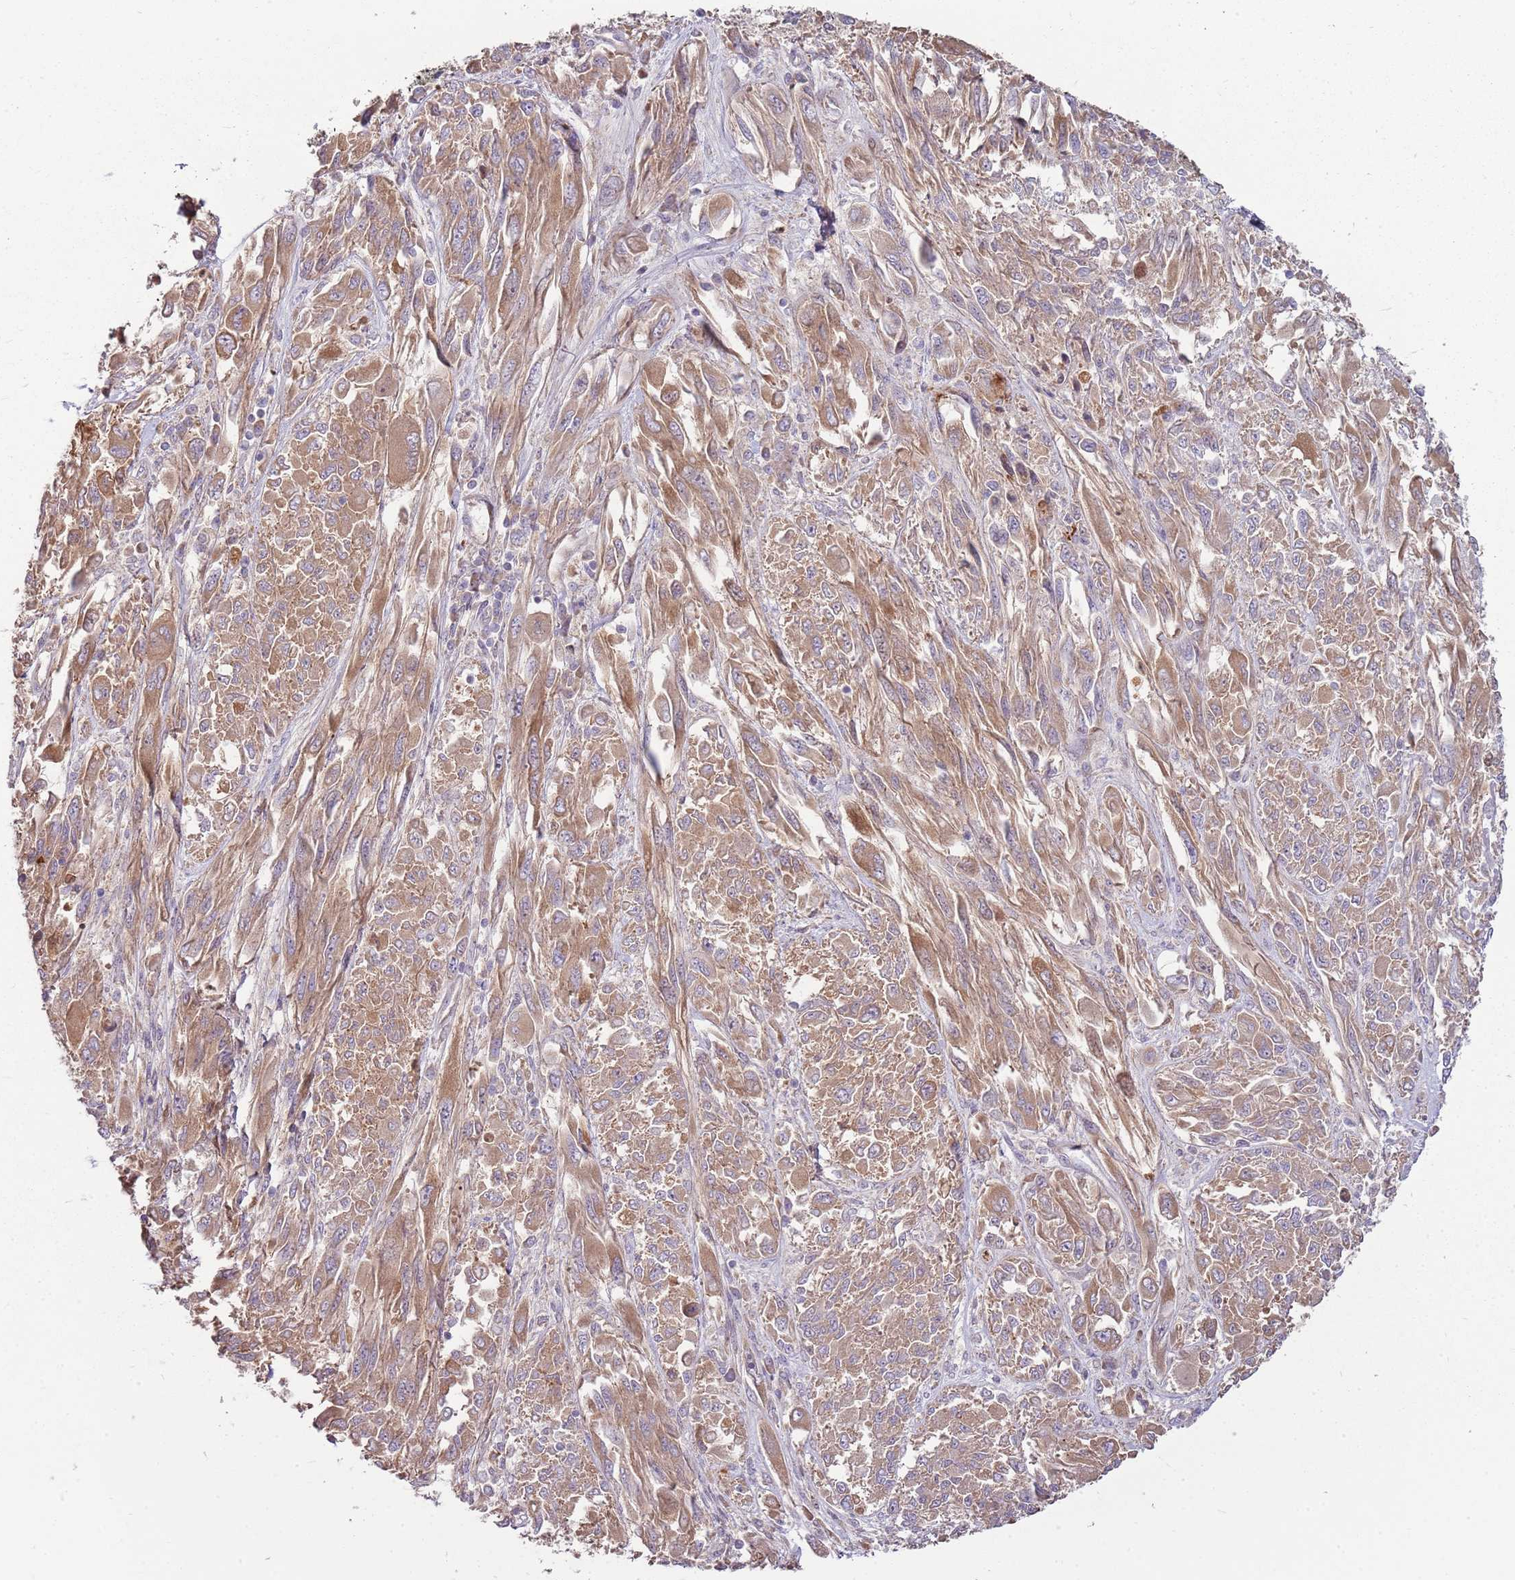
{"staining": {"intensity": "moderate", "quantity": ">75%", "location": "cytoplasmic/membranous"}, "tissue": "melanoma", "cell_type": "Tumor cells", "image_type": "cancer", "snomed": [{"axis": "morphology", "description": "Malignant melanoma, NOS"}, {"axis": "topography", "description": "Skin"}], "caption": "Protein expression analysis of malignant melanoma demonstrates moderate cytoplasmic/membranous expression in approximately >75% of tumor cells.", "gene": "EMC1", "patient": {"sex": "female", "age": 91}}